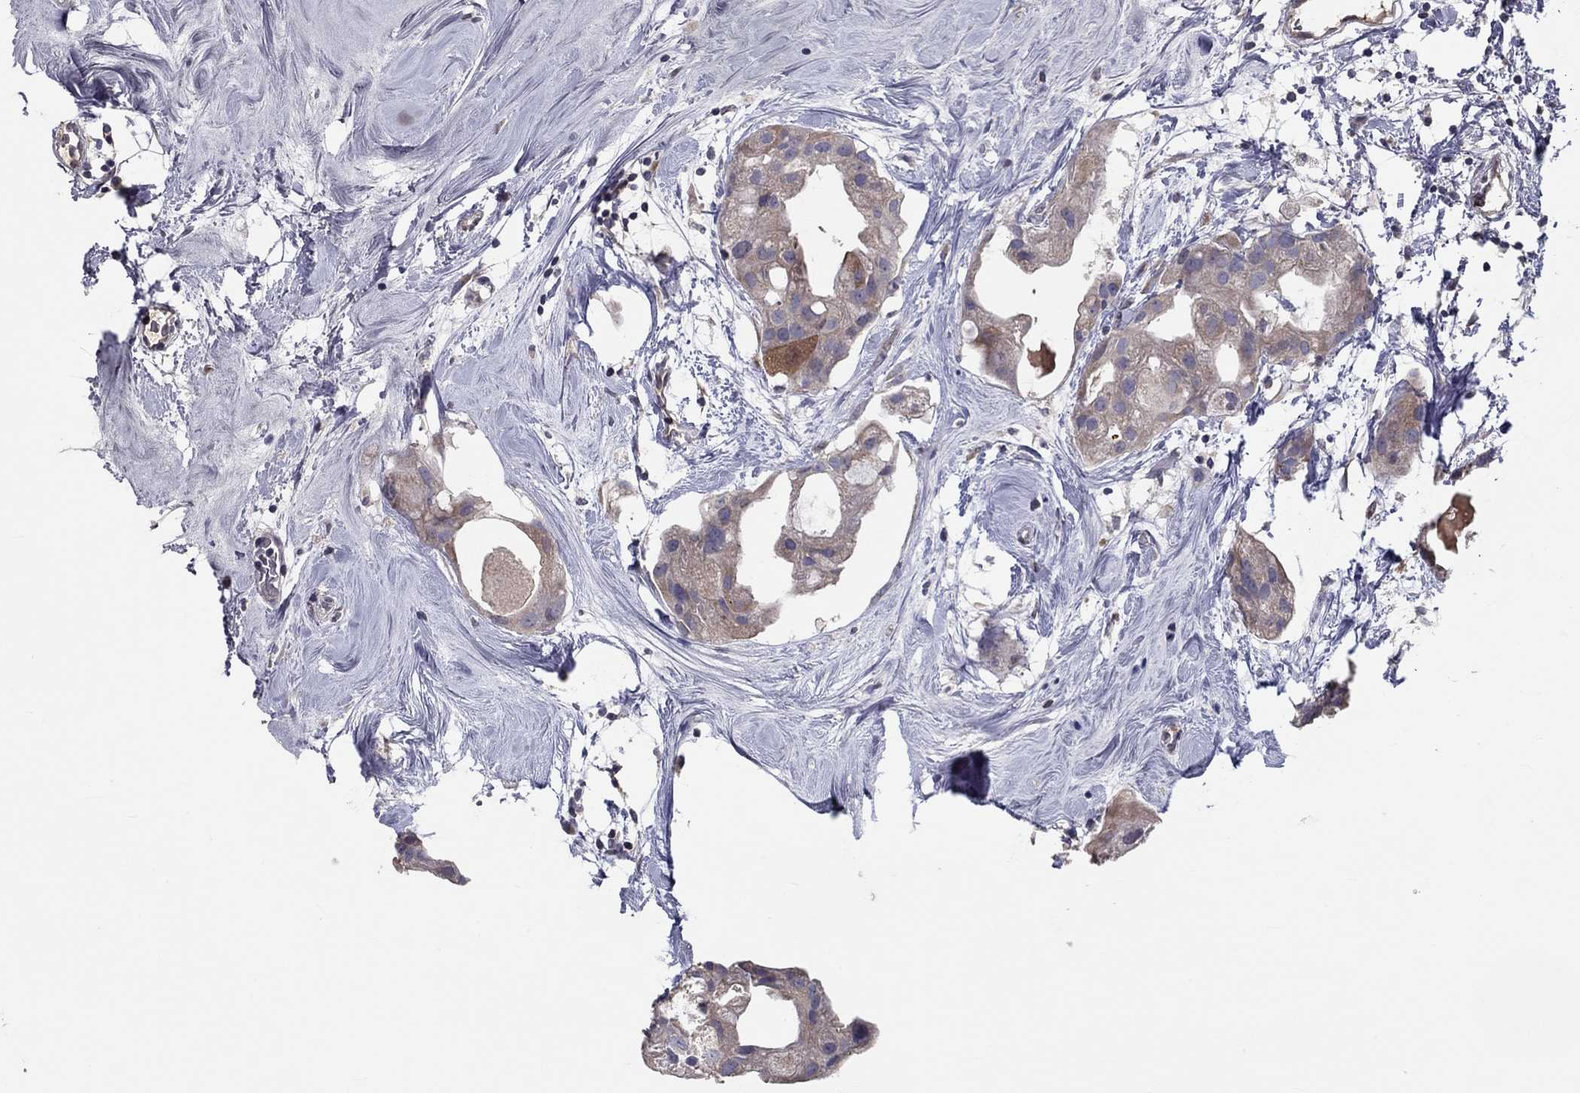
{"staining": {"intensity": "weak", "quantity": "25%-75%", "location": "cytoplasmic/membranous"}, "tissue": "breast cancer", "cell_type": "Tumor cells", "image_type": "cancer", "snomed": [{"axis": "morphology", "description": "Normal tissue, NOS"}, {"axis": "morphology", "description": "Duct carcinoma"}, {"axis": "topography", "description": "Breast"}], "caption": "Immunohistochemistry (IHC) micrograph of intraductal carcinoma (breast) stained for a protein (brown), which exhibits low levels of weak cytoplasmic/membranous staining in about 25%-75% of tumor cells.", "gene": "CETN3", "patient": {"sex": "female", "age": 40}}